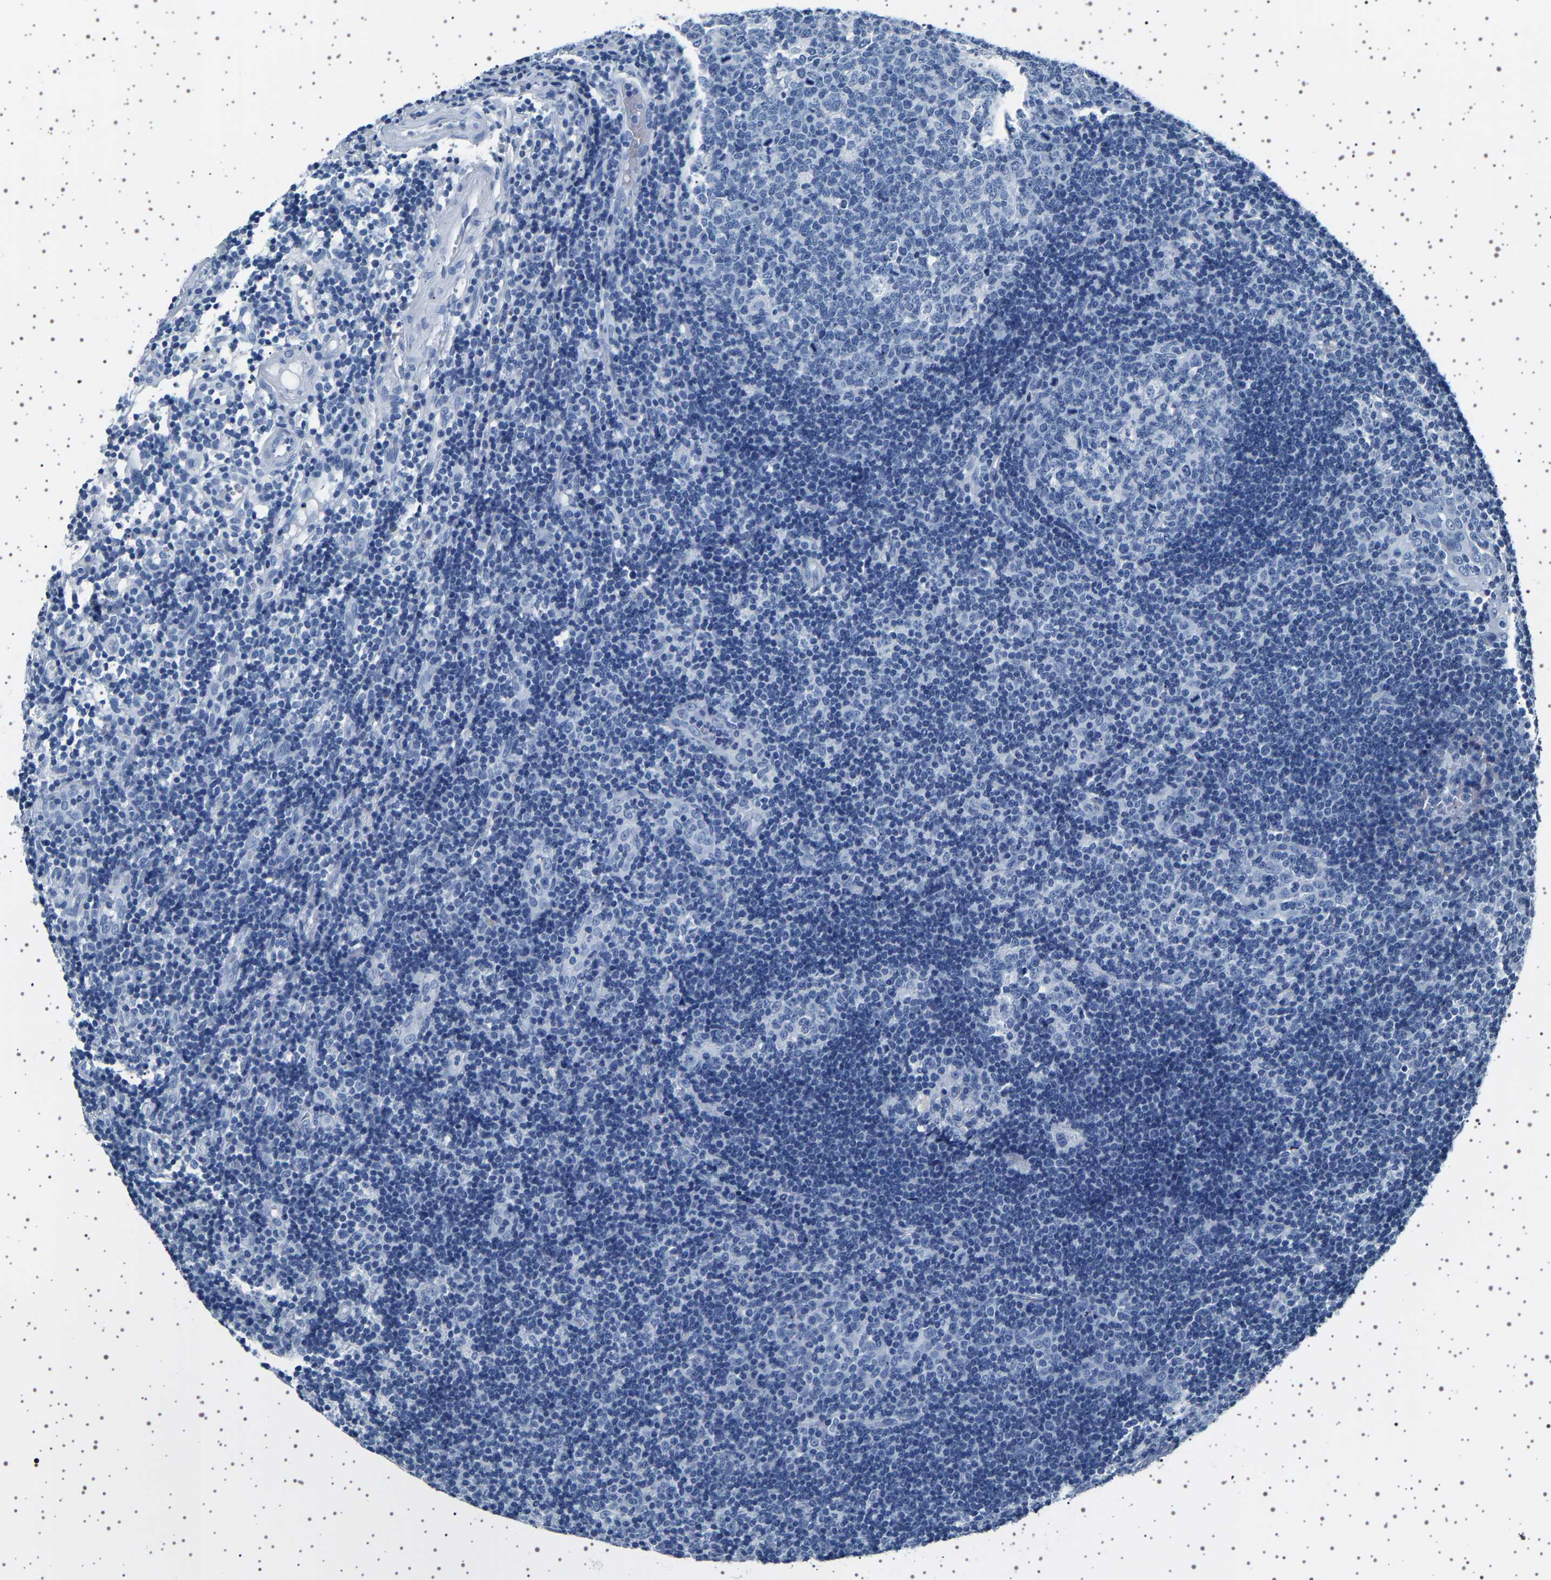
{"staining": {"intensity": "negative", "quantity": "none", "location": "none"}, "tissue": "tonsil", "cell_type": "Germinal center cells", "image_type": "normal", "snomed": [{"axis": "morphology", "description": "Normal tissue, NOS"}, {"axis": "topography", "description": "Tonsil"}], "caption": "This is an IHC histopathology image of normal tonsil. There is no positivity in germinal center cells.", "gene": "TFF3", "patient": {"sex": "female", "age": 40}}